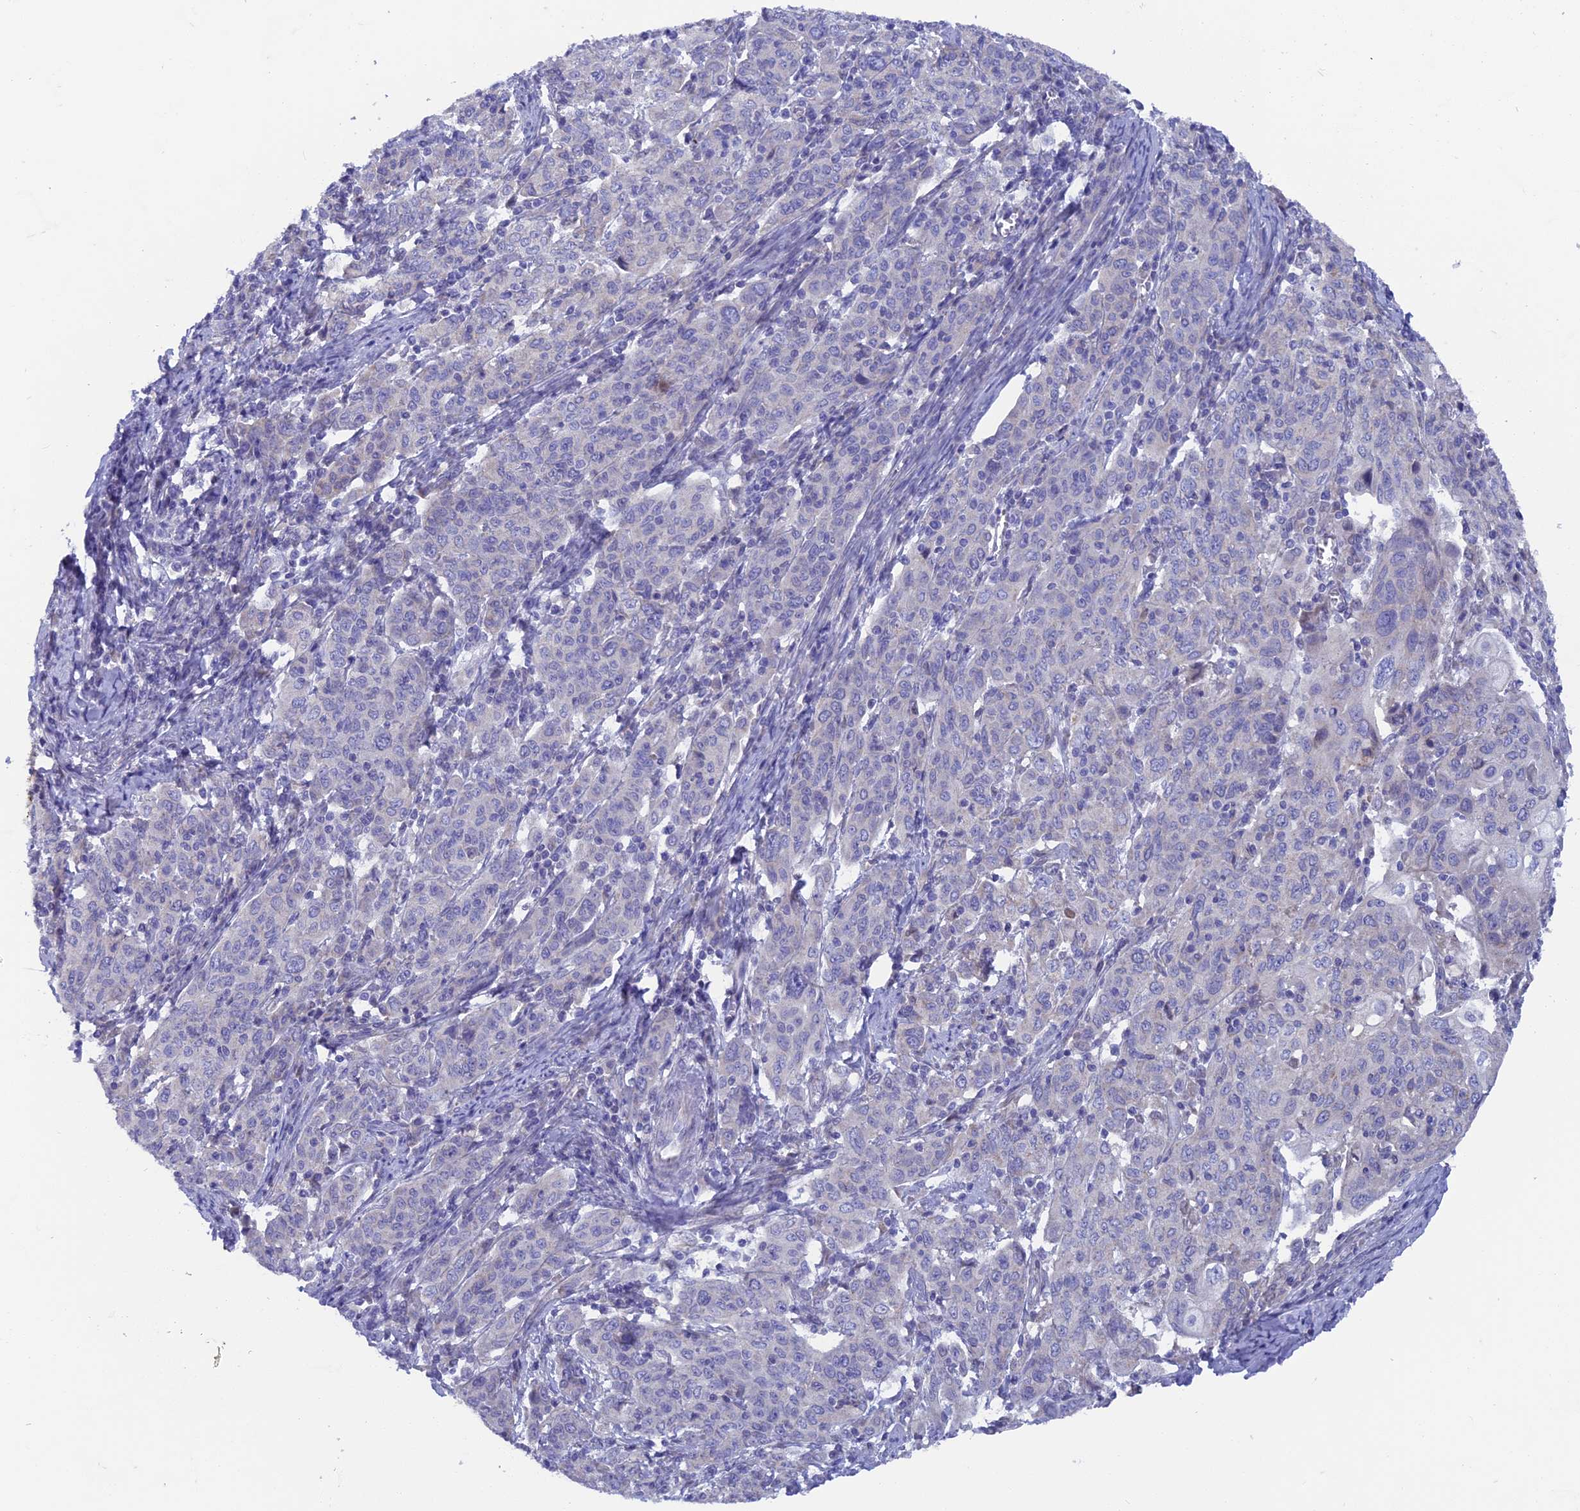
{"staining": {"intensity": "negative", "quantity": "none", "location": "none"}, "tissue": "cervical cancer", "cell_type": "Tumor cells", "image_type": "cancer", "snomed": [{"axis": "morphology", "description": "Squamous cell carcinoma, NOS"}, {"axis": "topography", "description": "Cervix"}], "caption": "IHC histopathology image of cervical cancer stained for a protein (brown), which shows no staining in tumor cells.", "gene": "AK4", "patient": {"sex": "female", "age": 67}}